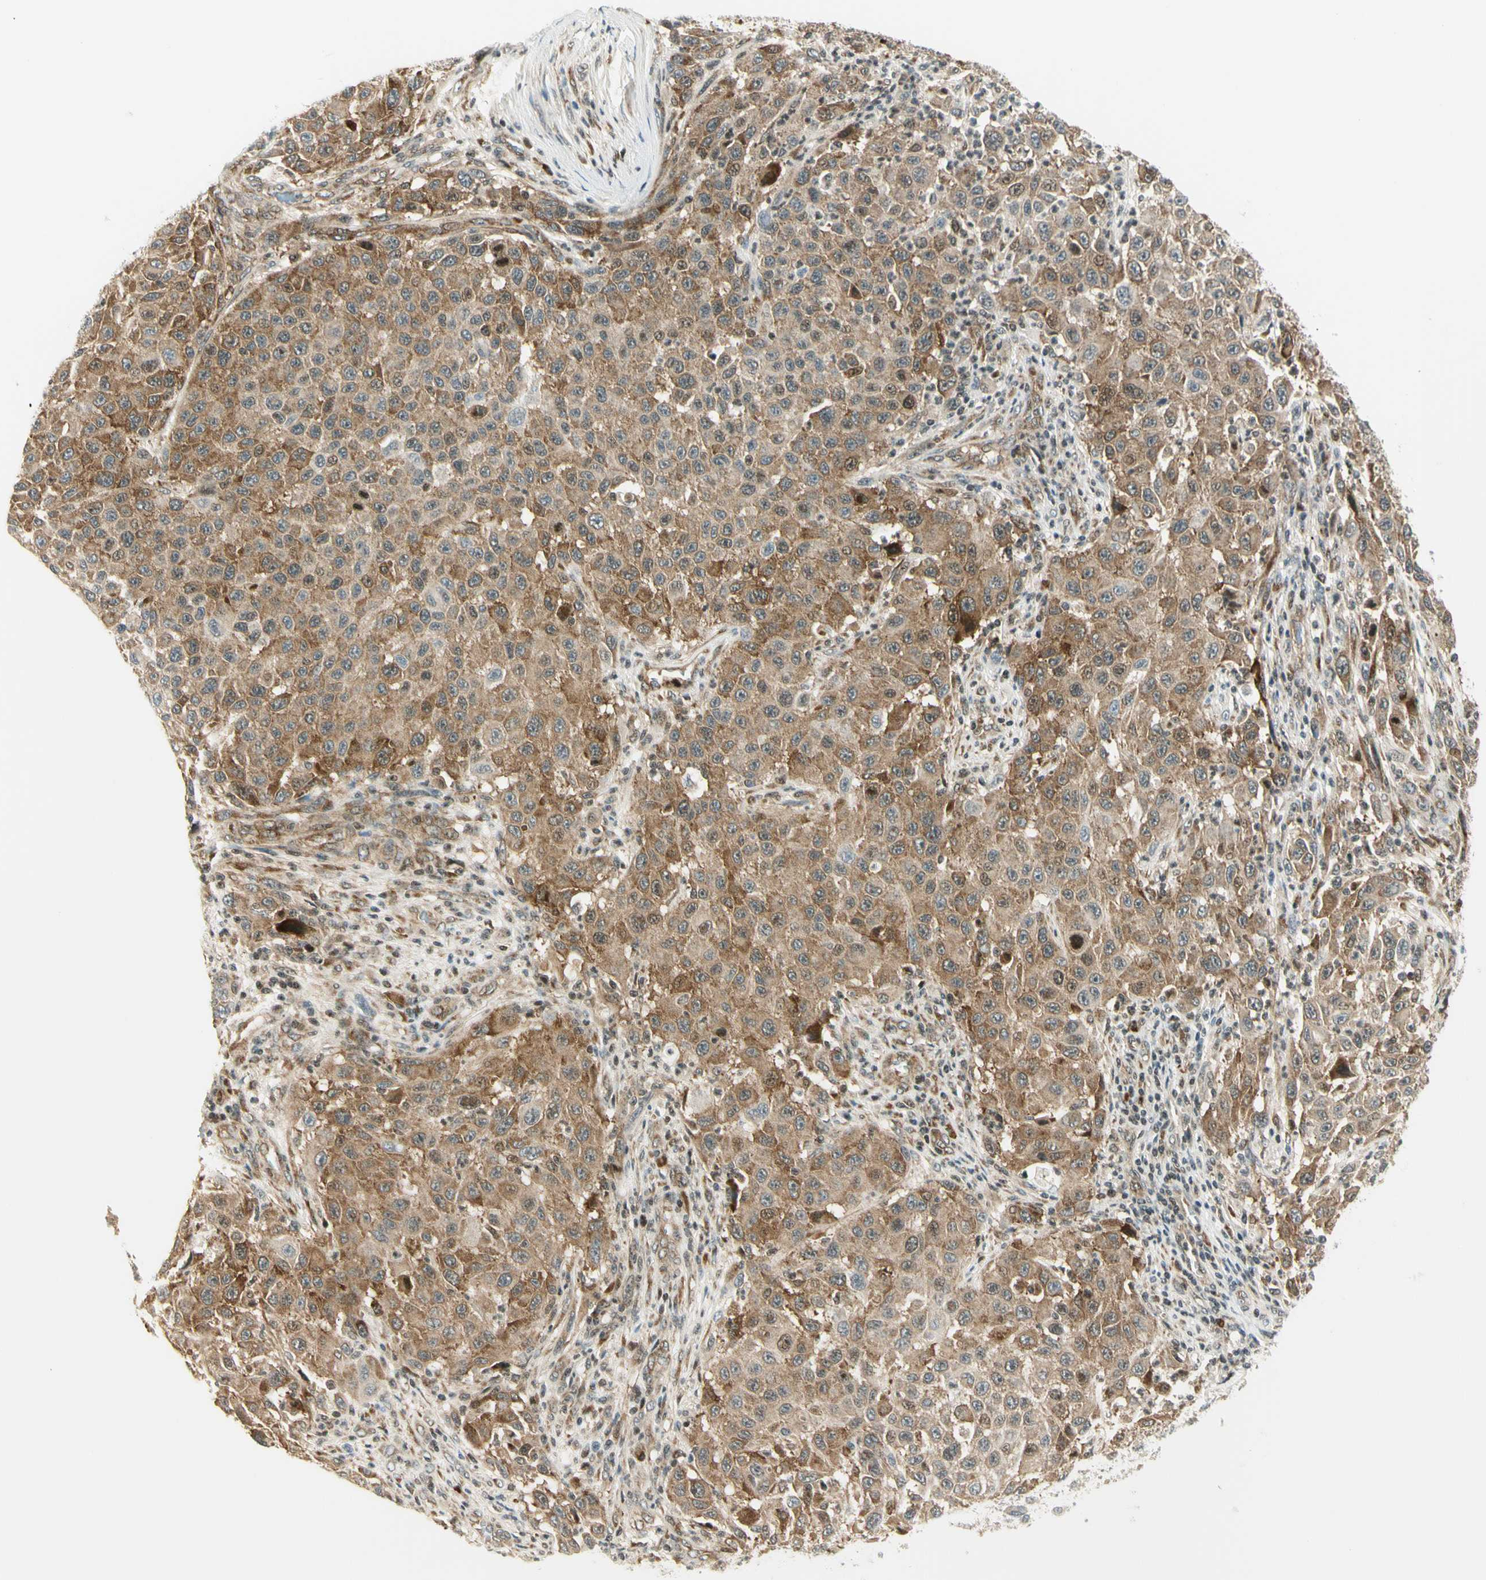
{"staining": {"intensity": "moderate", "quantity": ">75%", "location": "cytoplasmic/membranous"}, "tissue": "melanoma", "cell_type": "Tumor cells", "image_type": "cancer", "snomed": [{"axis": "morphology", "description": "Malignant melanoma, Metastatic site"}, {"axis": "topography", "description": "Lymph node"}], "caption": "High-power microscopy captured an immunohistochemistry (IHC) histopathology image of malignant melanoma (metastatic site), revealing moderate cytoplasmic/membranous staining in about >75% of tumor cells.", "gene": "TPT1", "patient": {"sex": "male", "age": 61}}